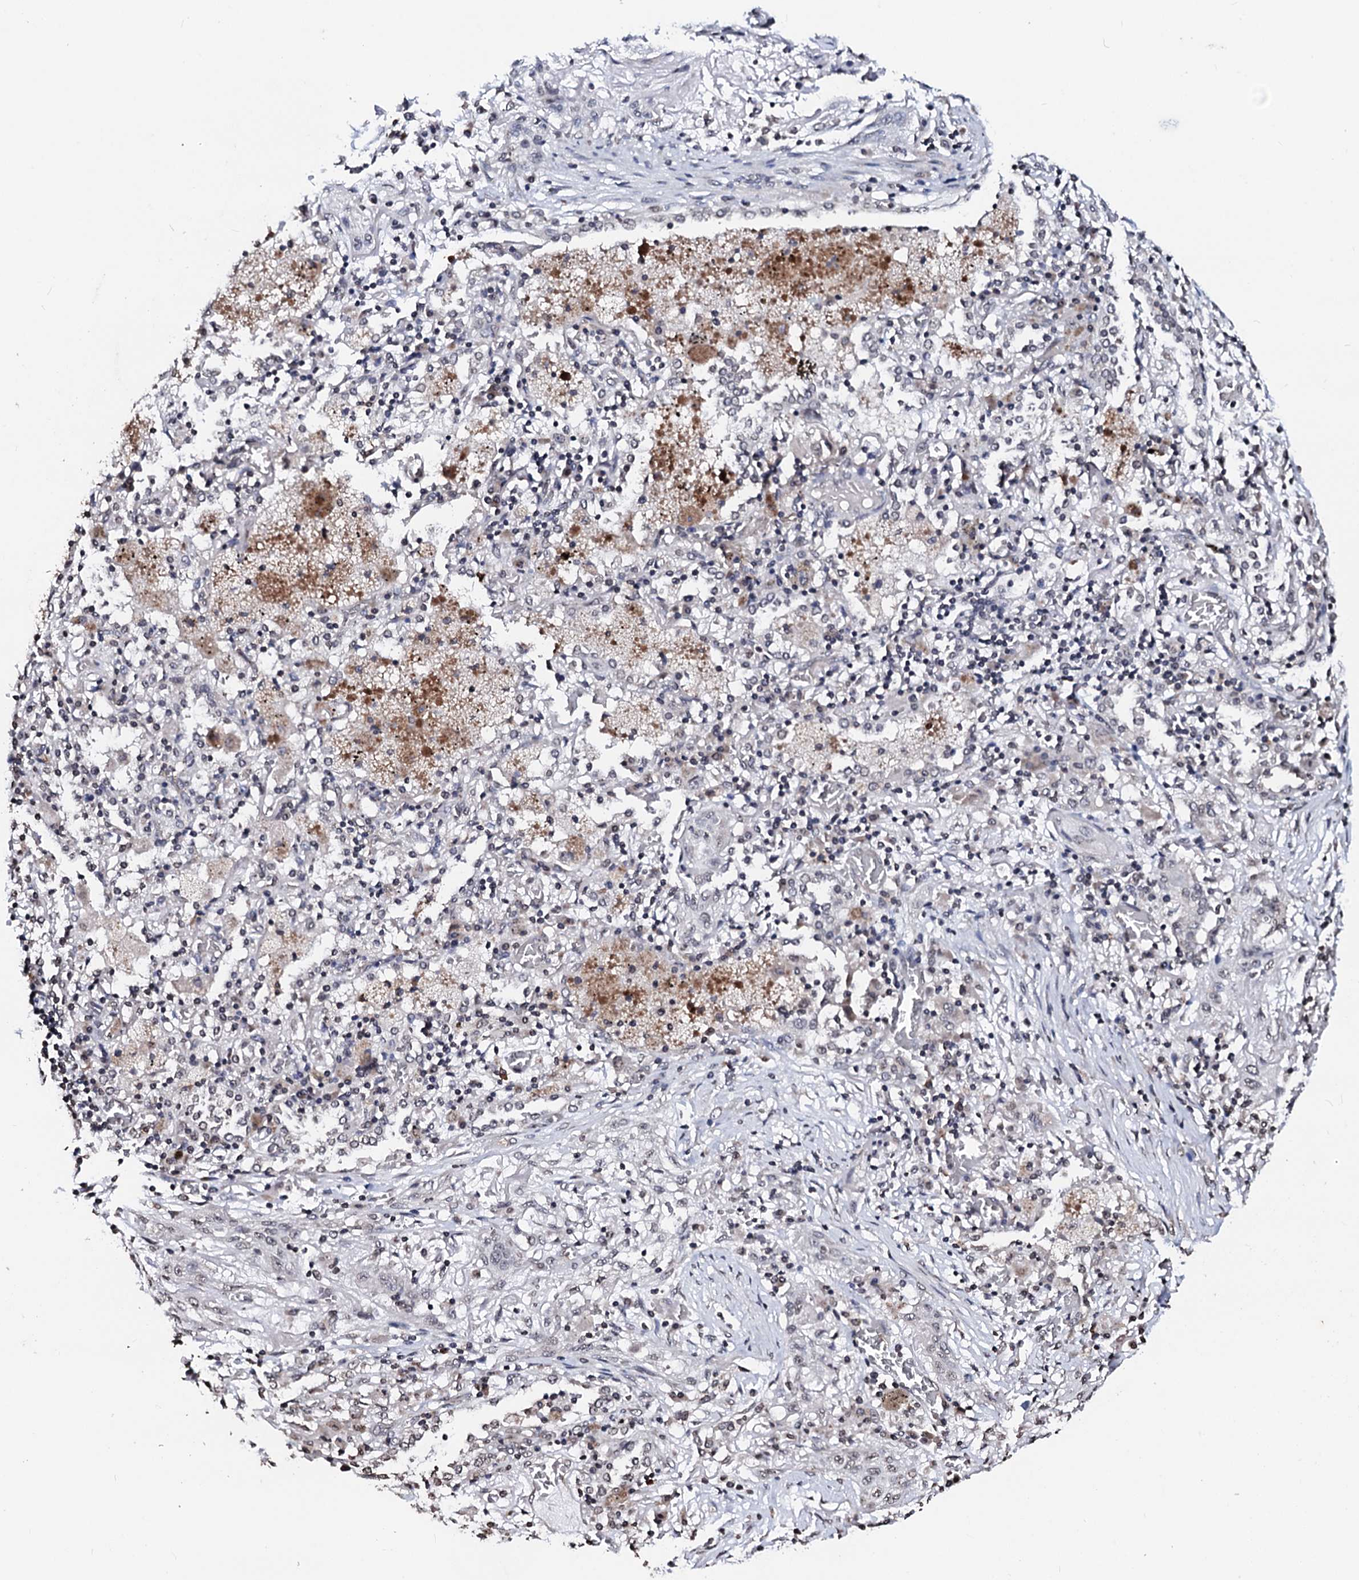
{"staining": {"intensity": "negative", "quantity": "none", "location": "none"}, "tissue": "lung cancer", "cell_type": "Tumor cells", "image_type": "cancer", "snomed": [{"axis": "morphology", "description": "Squamous cell carcinoma, NOS"}, {"axis": "topography", "description": "Lung"}], "caption": "A micrograph of human lung cancer (squamous cell carcinoma) is negative for staining in tumor cells. Nuclei are stained in blue.", "gene": "LSM11", "patient": {"sex": "female", "age": 47}}